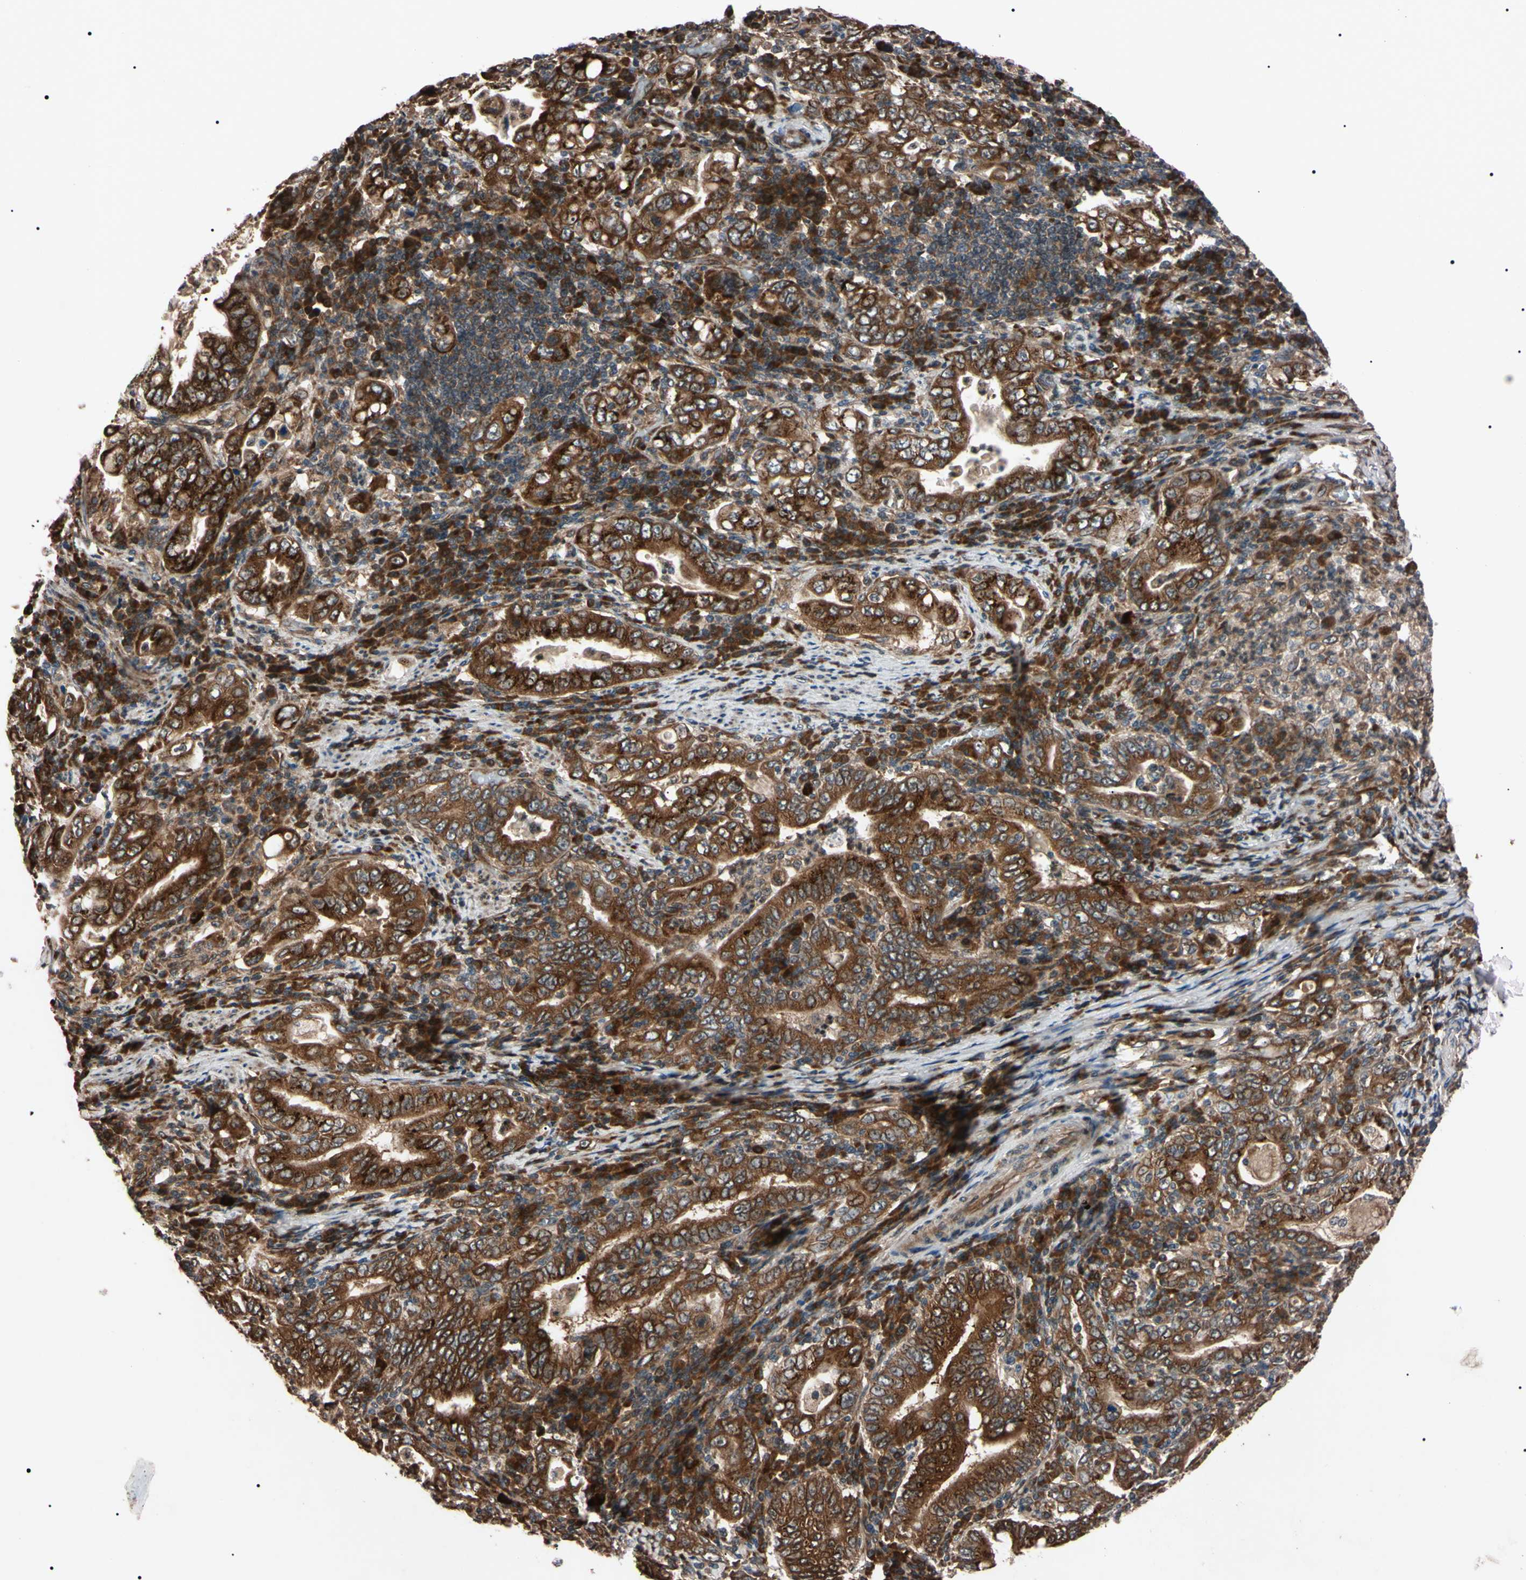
{"staining": {"intensity": "strong", "quantity": ">75%", "location": "cytoplasmic/membranous"}, "tissue": "stomach cancer", "cell_type": "Tumor cells", "image_type": "cancer", "snomed": [{"axis": "morphology", "description": "Normal tissue, NOS"}, {"axis": "morphology", "description": "Adenocarcinoma, NOS"}, {"axis": "topography", "description": "Esophagus"}, {"axis": "topography", "description": "Stomach, upper"}, {"axis": "topography", "description": "Peripheral nerve tissue"}], "caption": "Adenocarcinoma (stomach) was stained to show a protein in brown. There is high levels of strong cytoplasmic/membranous staining in about >75% of tumor cells.", "gene": "GUCY1B1", "patient": {"sex": "male", "age": 62}}